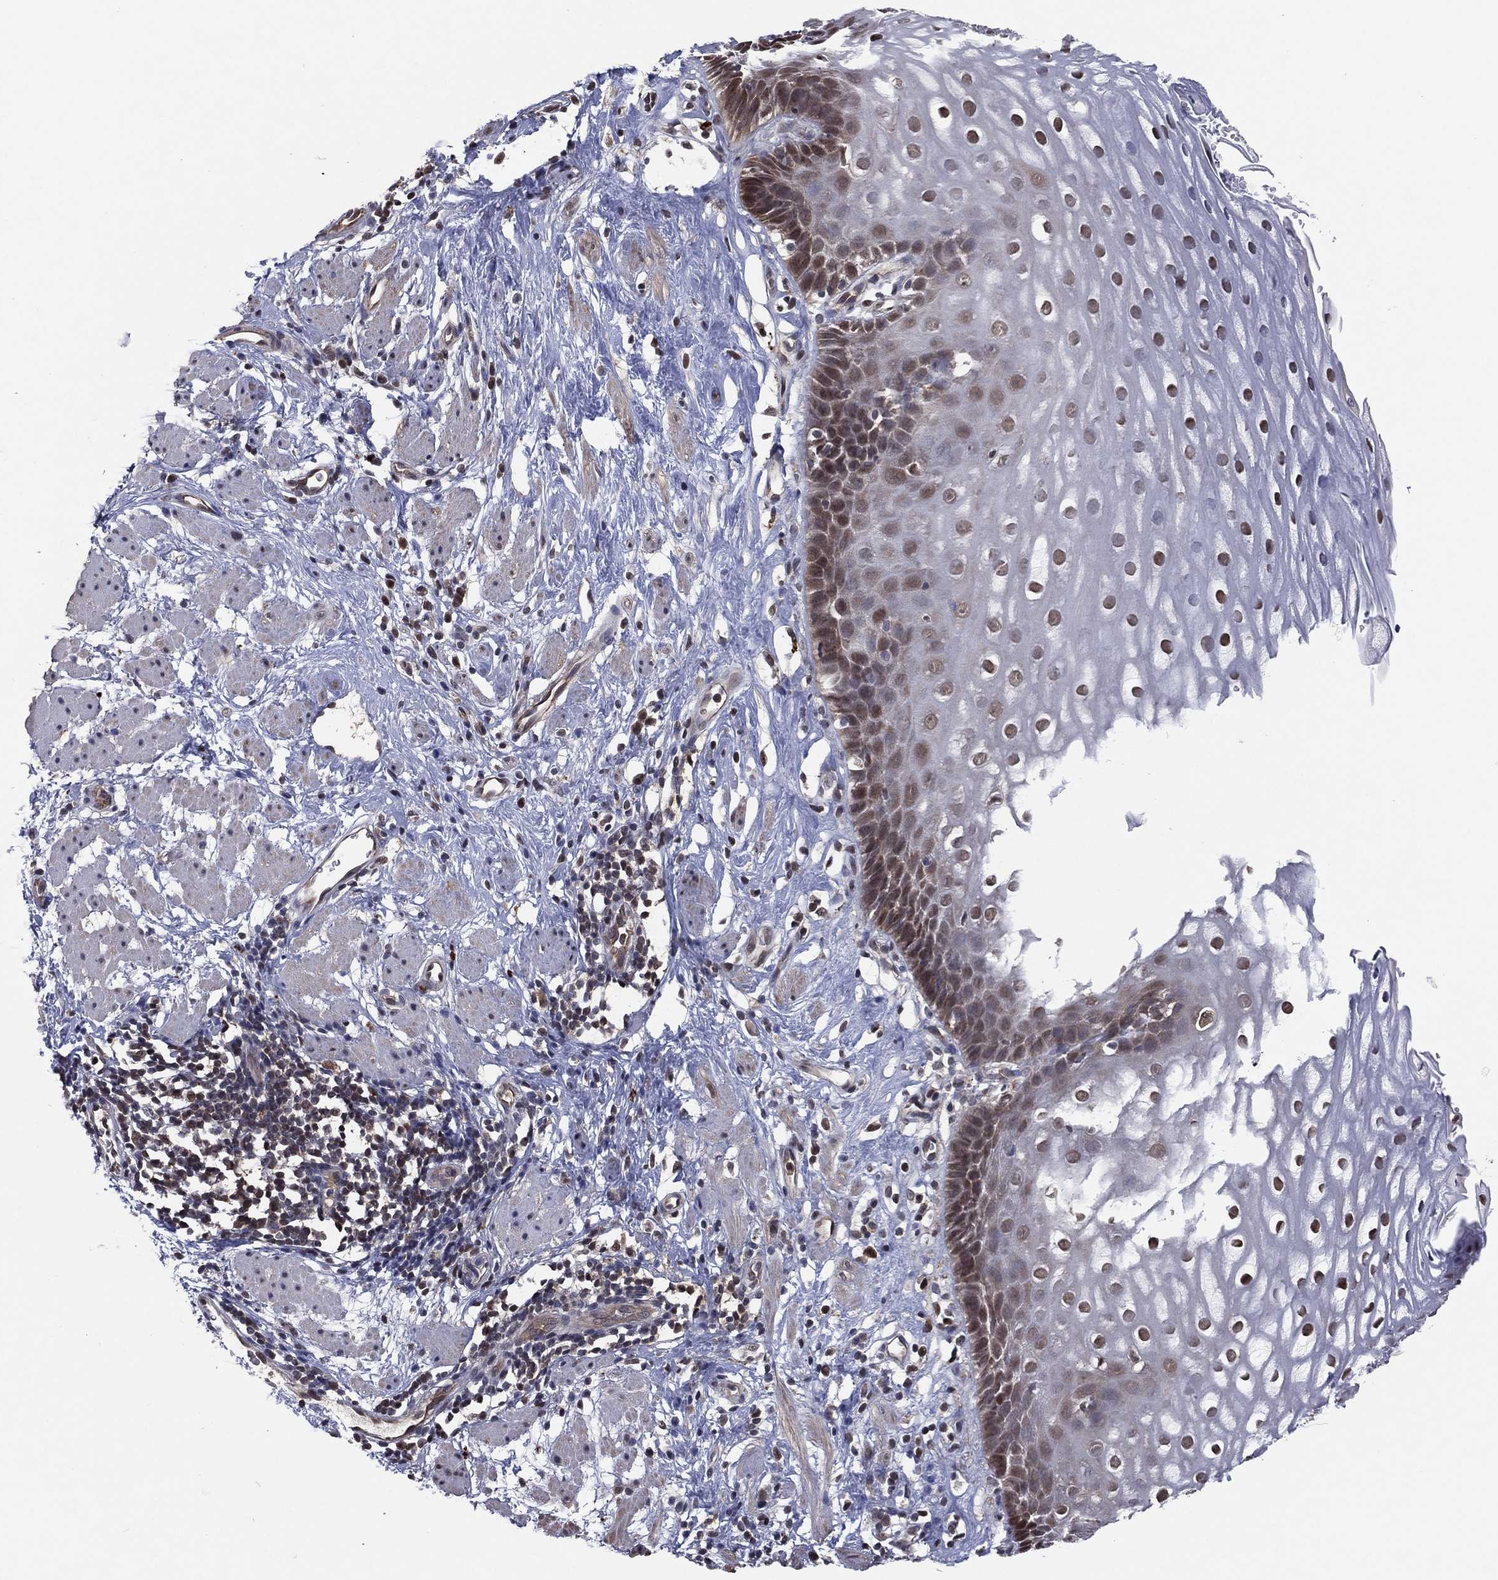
{"staining": {"intensity": "strong", "quantity": "25%-75%", "location": "nuclear"}, "tissue": "esophagus", "cell_type": "Squamous epithelial cells", "image_type": "normal", "snomed": [{"axis": "morphology", "description": "Normal tissue, NOS"}, {"axis": "topography", "description": "Esophagus"}], "caption": "Normal esophagus demonstrates strong nuclear staining in about 25%-75% of squamous epithelial cells, visualized by immunohistochemistry. (DAB IHC, brown staining for protein, blue staining for nuclei).", "gene": "ICOSLG", "patient": {"sex": "male", "age": 64}}